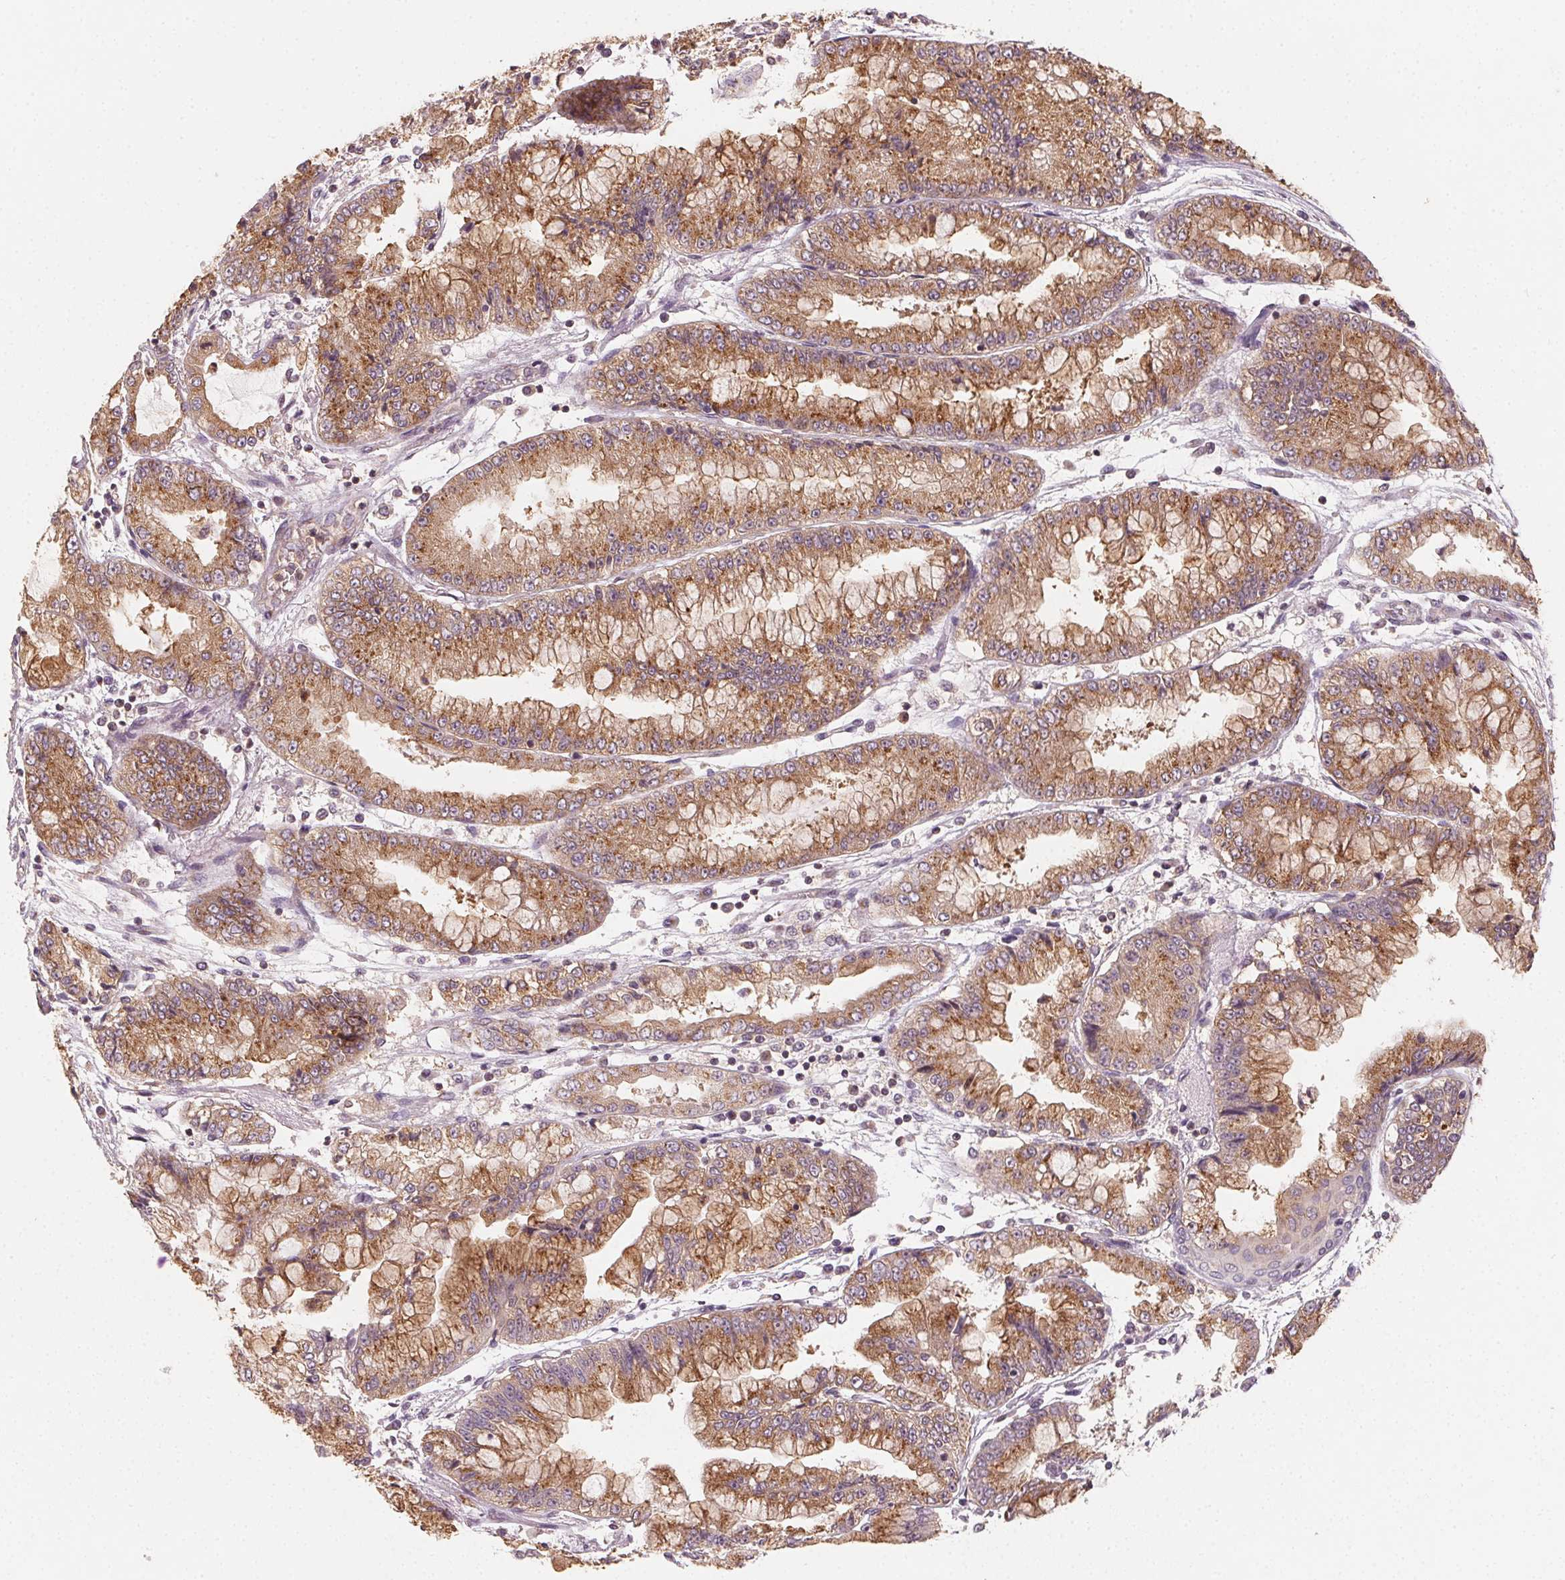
{"staining": {"intensity": "moderate", "quantity": ">75%", "location": "cytoplasmic/membranous"}, "tissue": "stomach cancer", "cell_type": "Tumor cells", "image_type": "cancer", "snomed": [{"axis": "morphology", "description": "Adenocarcinoma, NOS"}, {"axis": "topography", "description": "Stomach, upper"}], "caption": "Moderate cytoplasmic/membranous expression is identified in about >75% of tumor cells in stomach cancer (adenocarcinoma).", "gene": "AP1S1", "patient": {"sex": "female", "age": 74}}